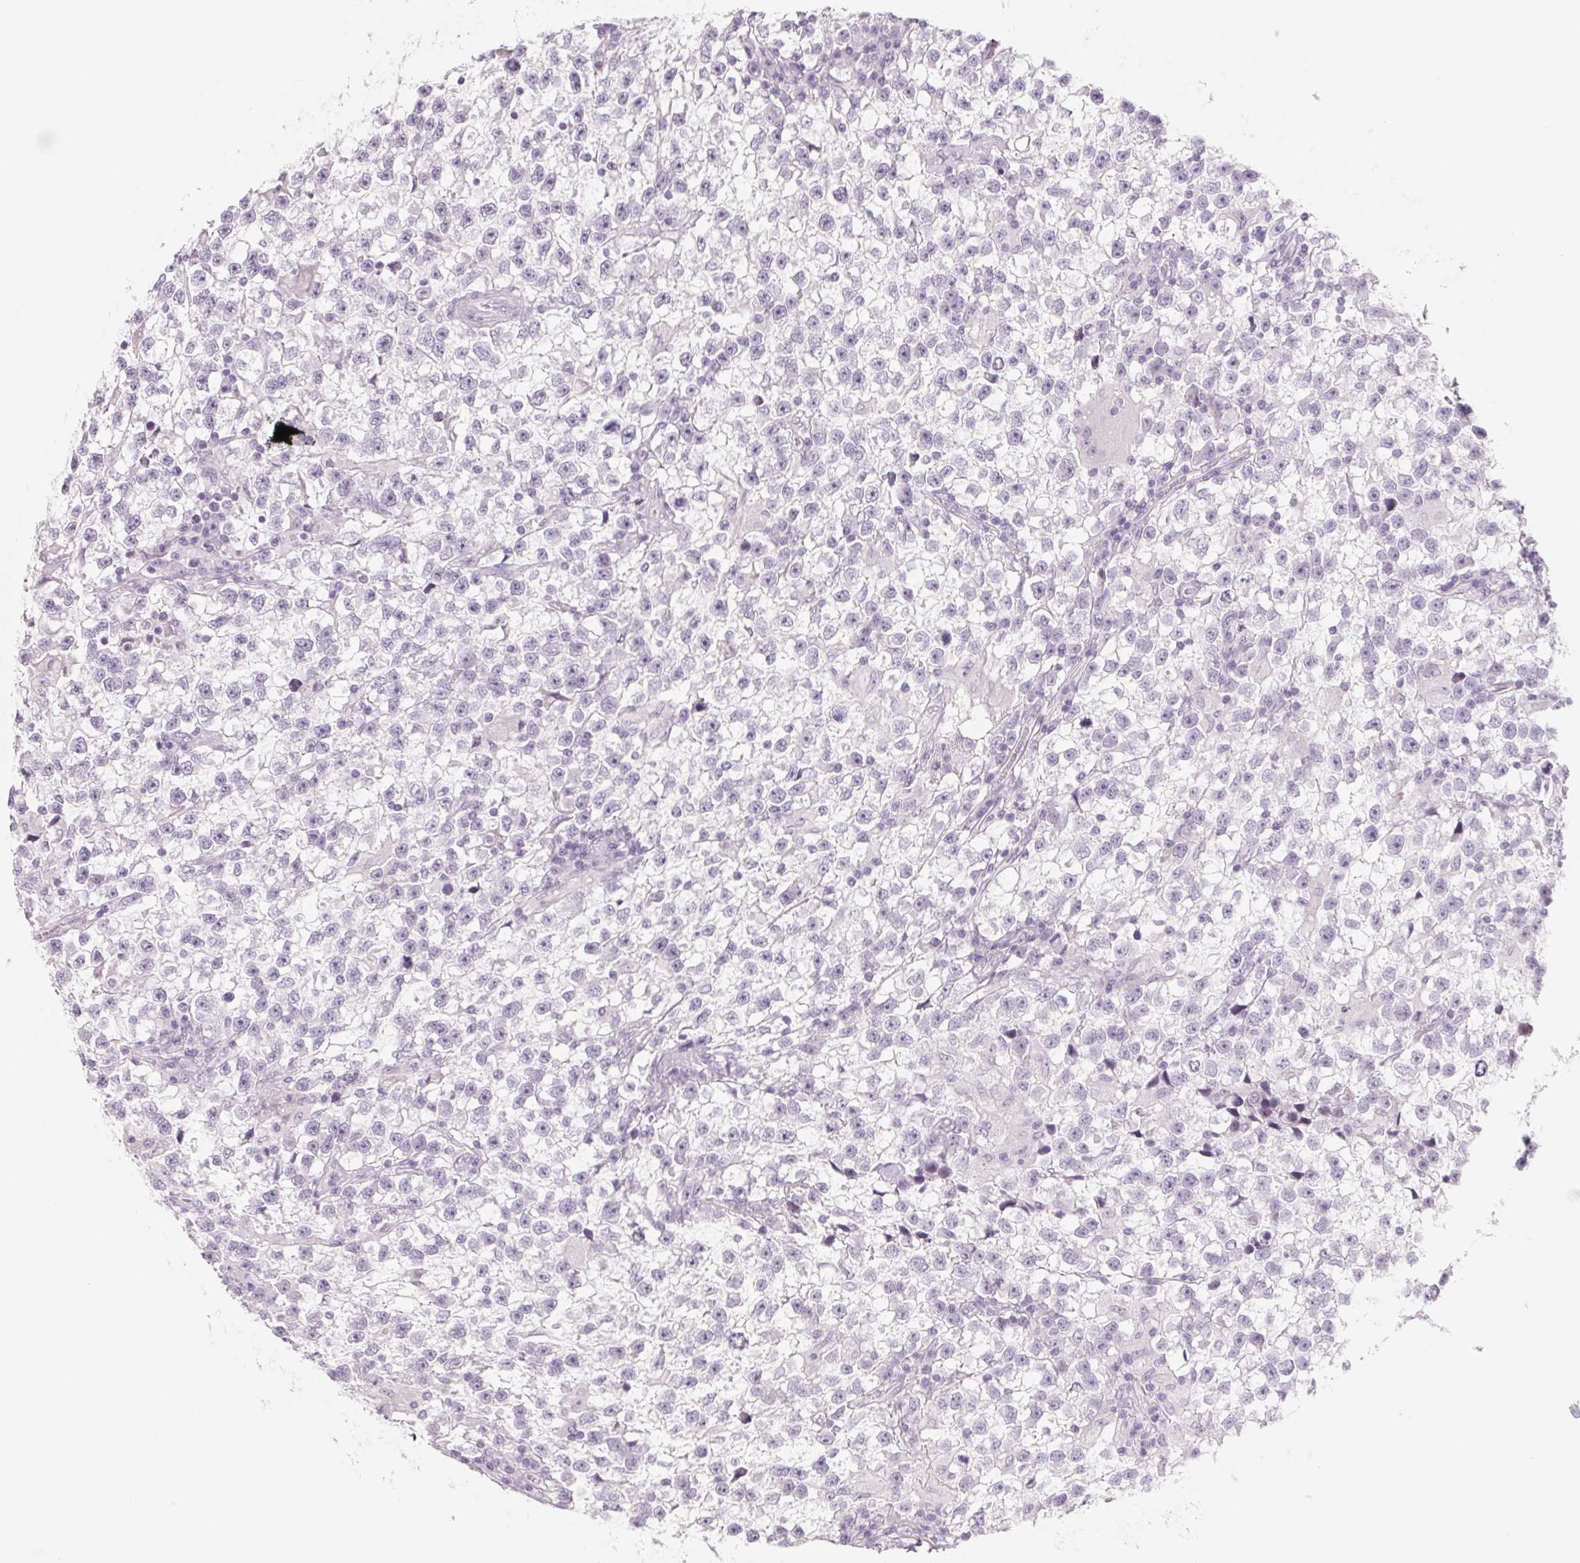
{"staining": {"intensity": "negative", "quantity": "none", "location": "none"}, "tissue": "testis cancer", "cell_type": "Tumor cells", "image_type": "cancer", "snomed": [{"axis": "morphology", "description": "Seminoma, NOS"}, {"axis": "topography", "description": "Testis"}], "caption": "Tumor cells show no significant protein expression in testis cancer (seminoma). (Brightfield microscopy of DAB (3,3'-diaminobenzidine) immunohistochemistry at high magnification).", "gene": "SH3GL2", "patient": {"sex": "male", "age": 31}}